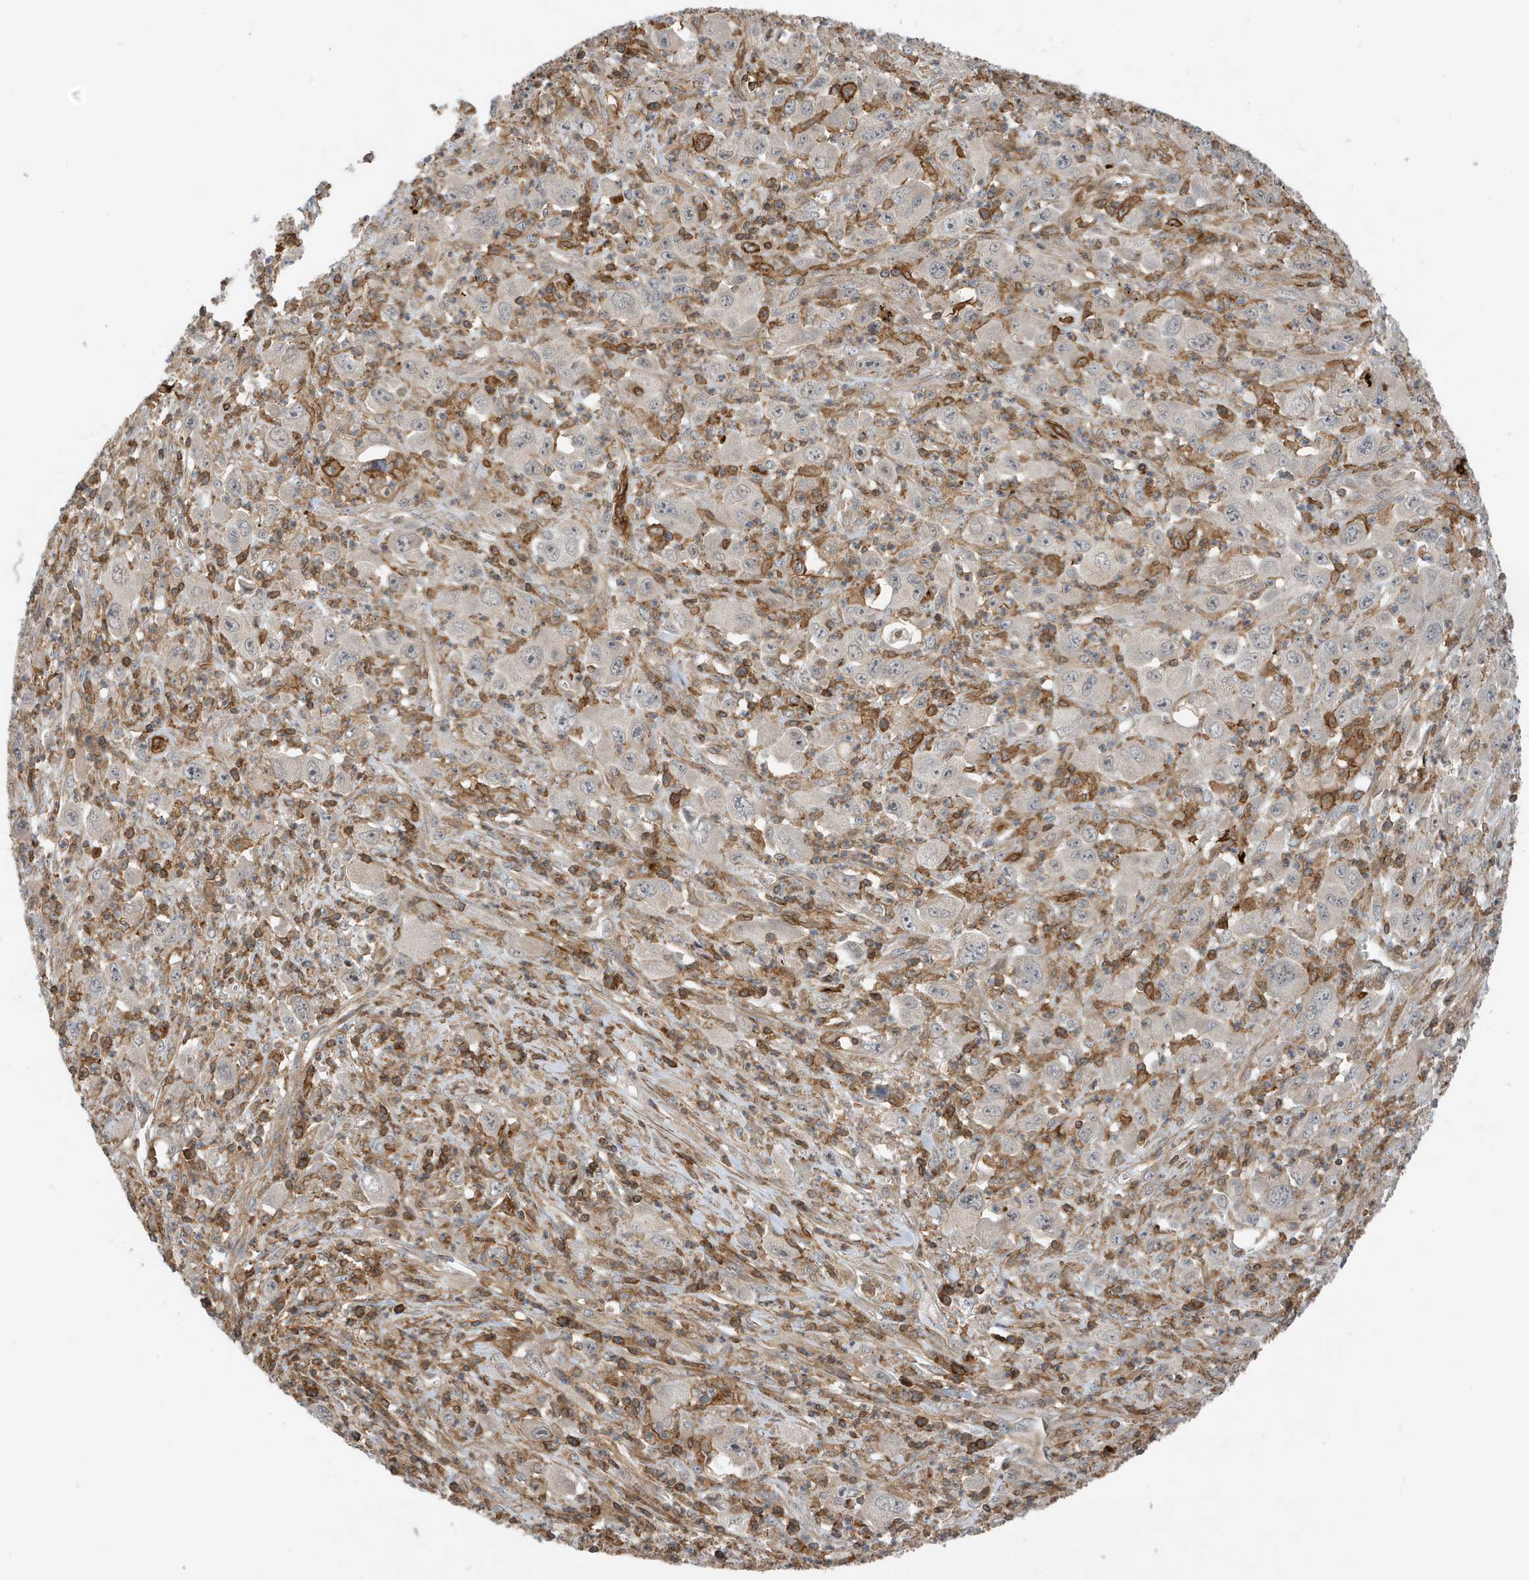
{"staining": {"intensity": "weak", "quantity": "25%-75%", "location": "cytoplasmic/membranous"}, "tissue": "melanoma", "cell_type": "Tumor cells", "image_type": "cancer", "snomed": [{"axis": "morphology", "description": "Malignant melanoma, Metastatic site"}, {"axis": "topography", "description": "Skin"}], "caption": "Malignant melanoma (metastatic site) stained for a protein (brown) exhibits weak cytoplasmic/membranous positive expression in approximately 25%-75% of tumor cells.", "gene": "TATDN3", "patient": {"sex": "female", "age": 56}}